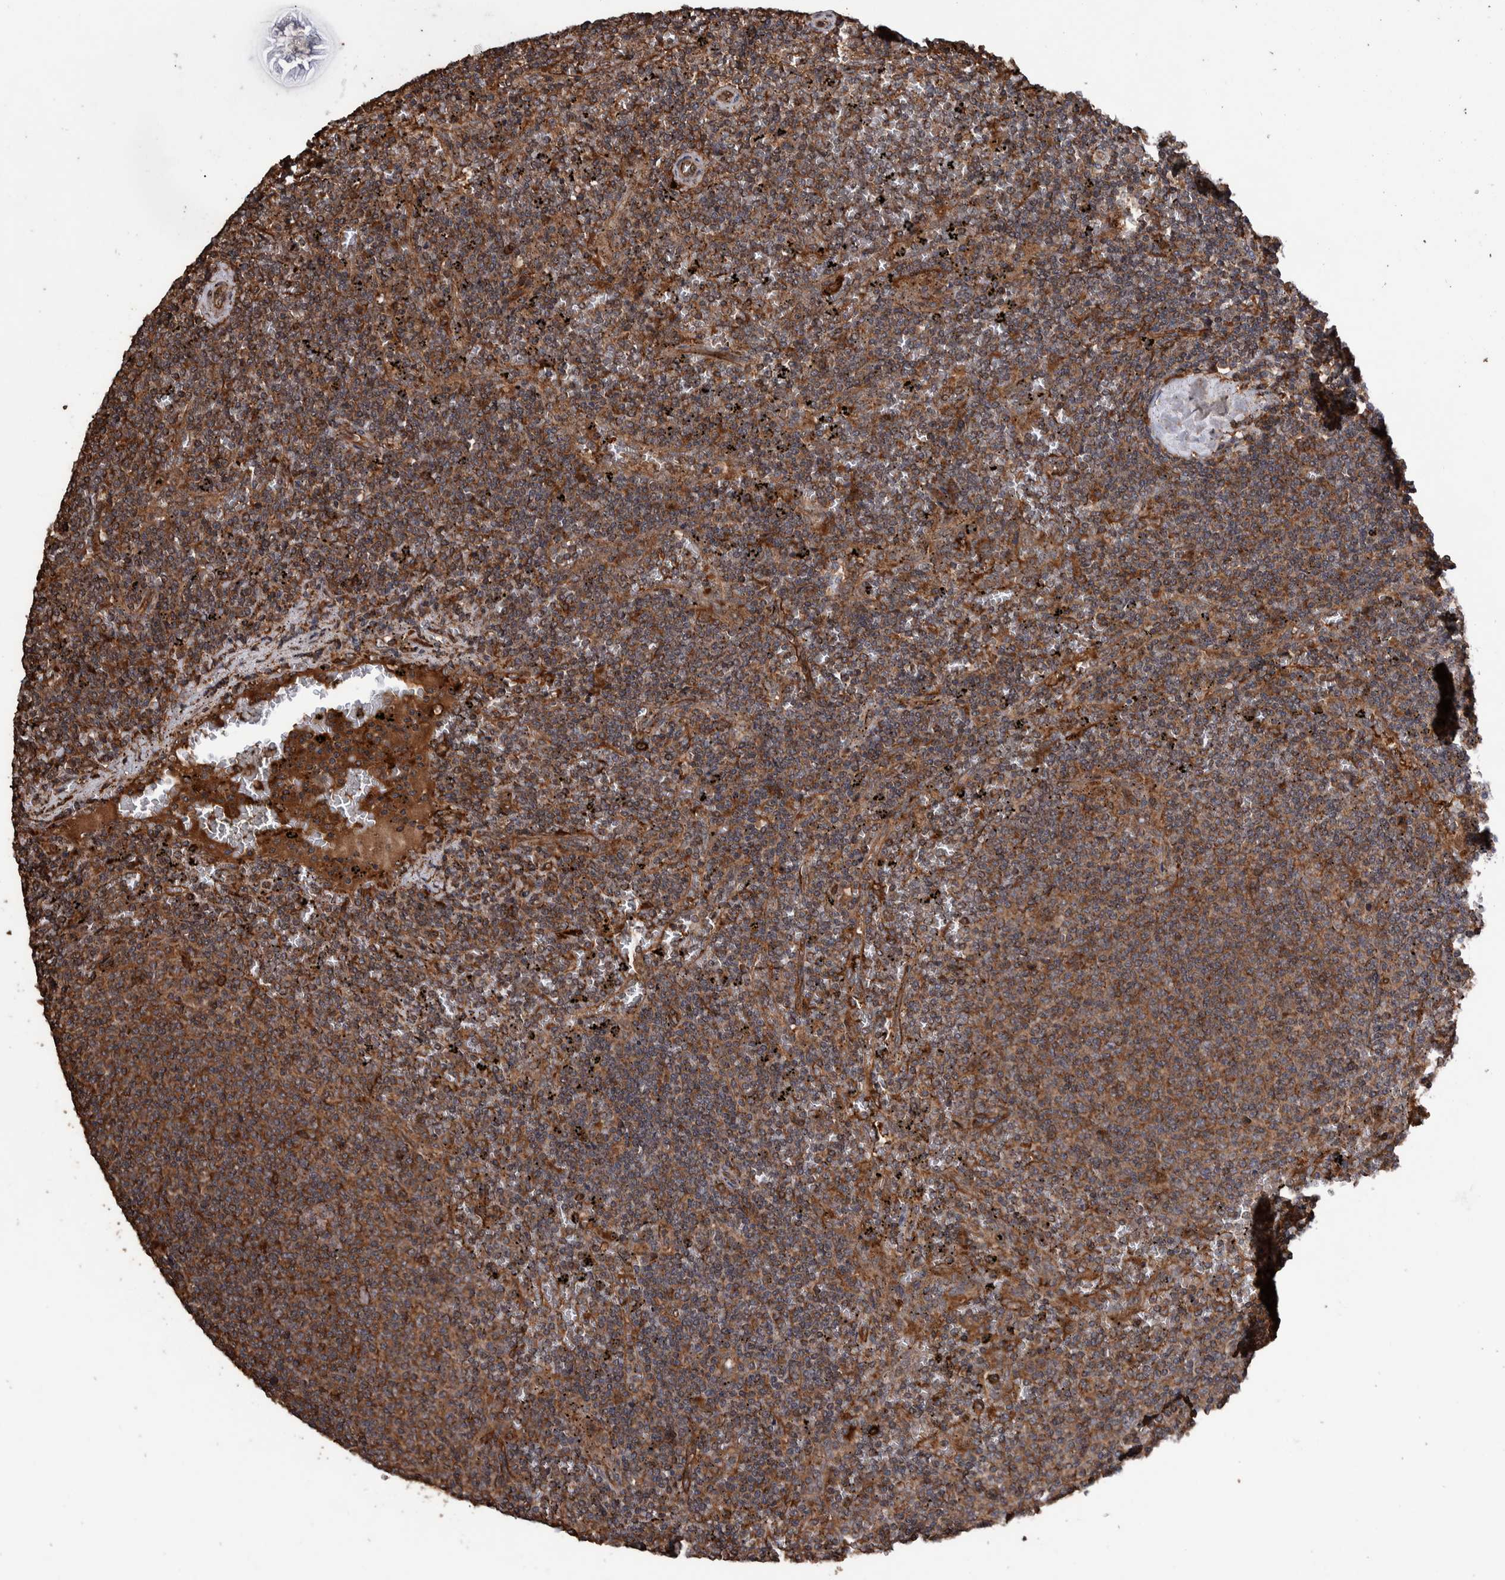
{"staining": {"intensity": "strong", "quantity": ">75%", "location": "cytoplasmic/membranous"}, "tissue": "lymphoma", "cell_type": "Tumor cells", "image_type": "cancer", "snomed": [{"axis": "morphology", "description": "Malignant lymphoma, non-Hodgkin's type, Low grade"}, {"axis": "topography", "description": "Spleen"}], "caption": "Immunohistochemical staining of human low-grade malignant lymphoma, non-Hodgkin's type exhibits high levels of strong cytoplasmic/membranous staining in approximately >75% of tumor cells. The protein is stained brown, and the nuclei are stained in blue (DAB IHC with brightfield microscopy, high magnification).", "gene": "TRIM16", "patient": {"sex": "female", "age": 50}}